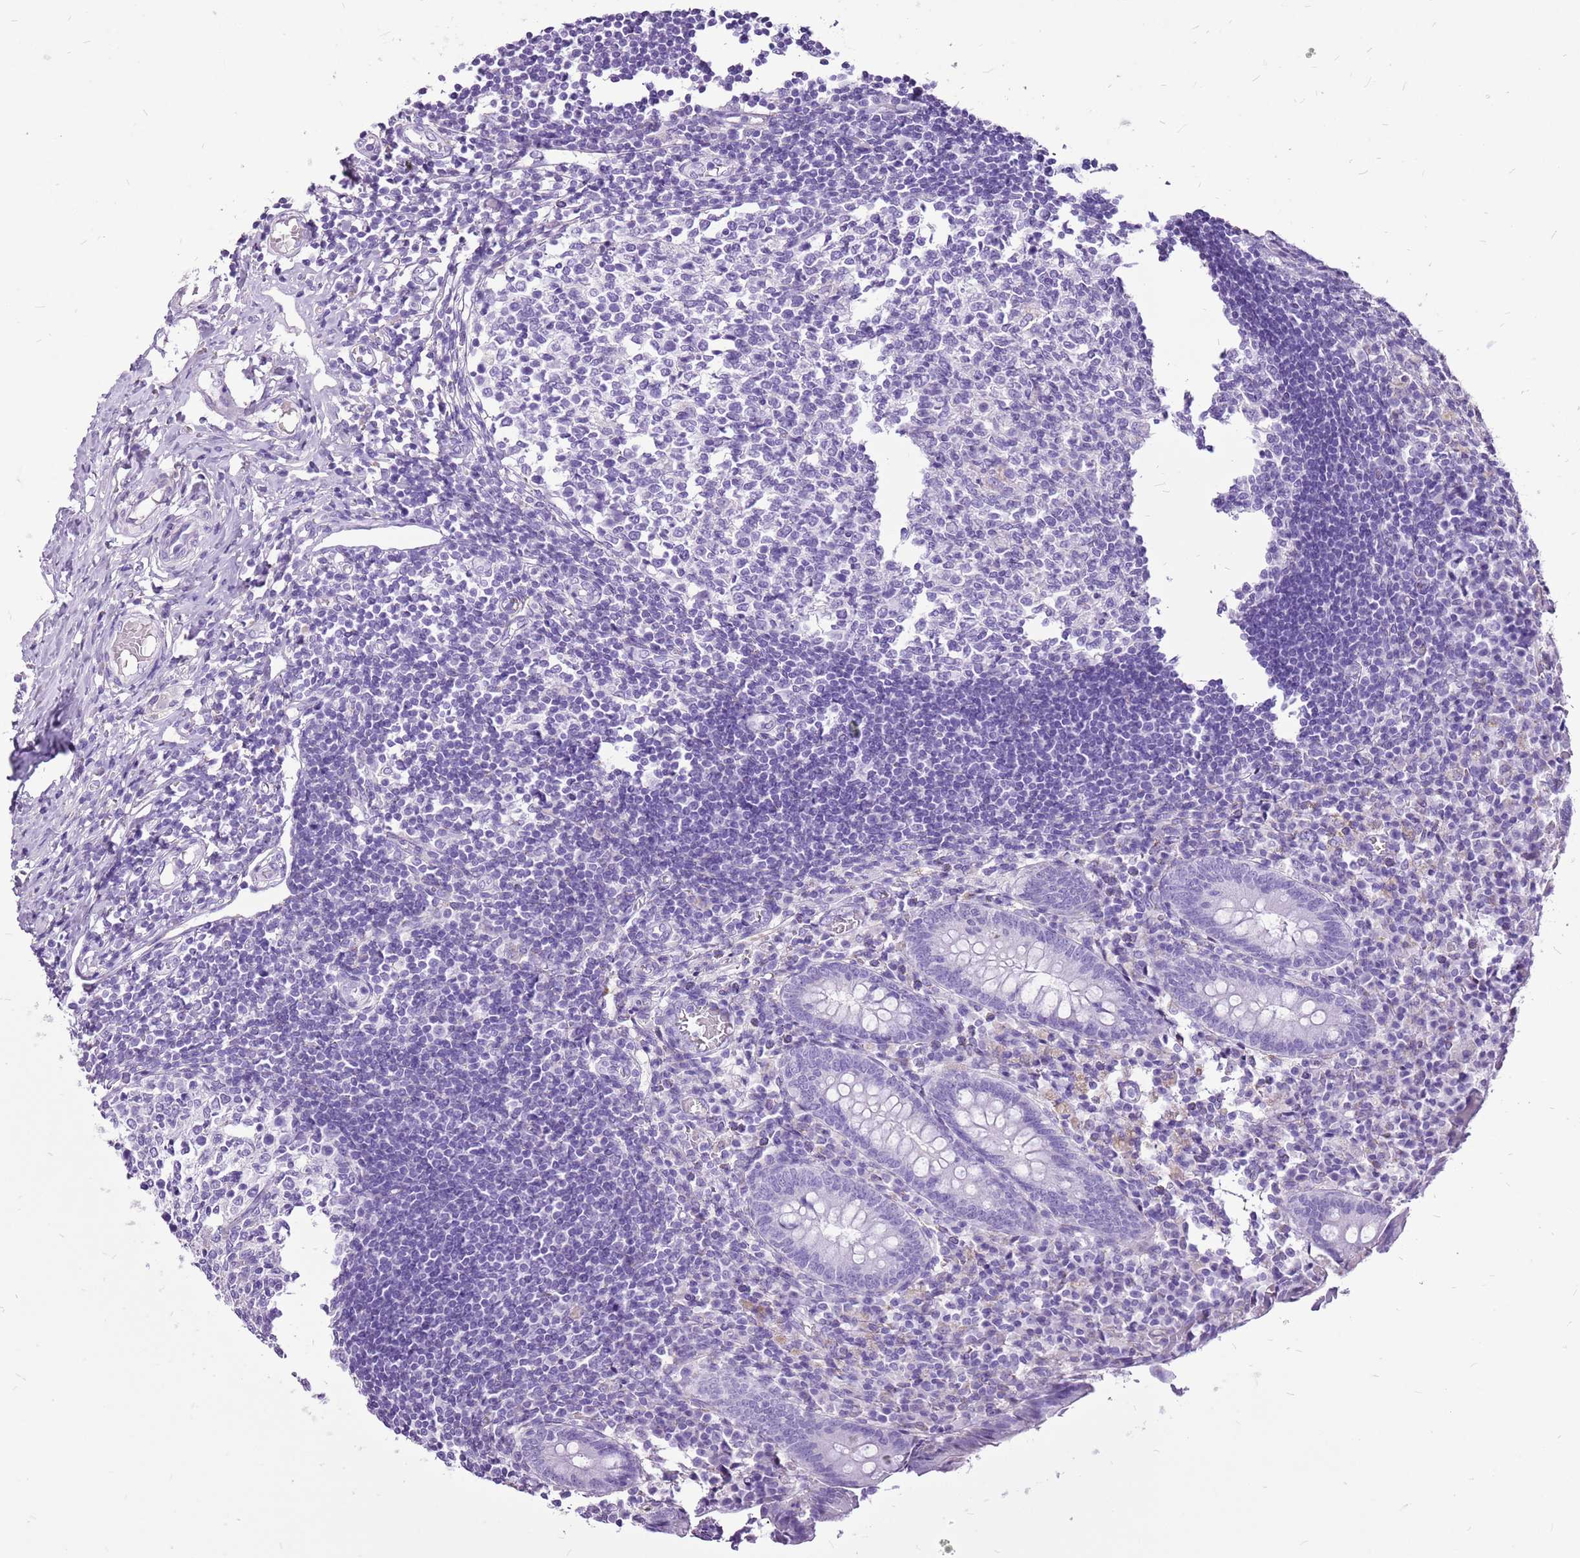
{"staining": {"intensity": "negative", "quantity": "none", "location": "none"}, "tissue": "appendix", "cell_type": "Glandular cells", "image_type": "normal", "snomed": [{"axis": "morphology", "description": "Normal tissue, NOS"}, {"axis": "topography", "description": "Appendix"}], "caption": "Appendix was stained to show a protein in brown. There is no significant positivity in glandular cells. (DAB (3,3'-diaminobenzidine) immunohistochemistry with hematoxylin counter stain).", "gene": "ACSS3", "patient": {"sex": "female", "age": 17}}